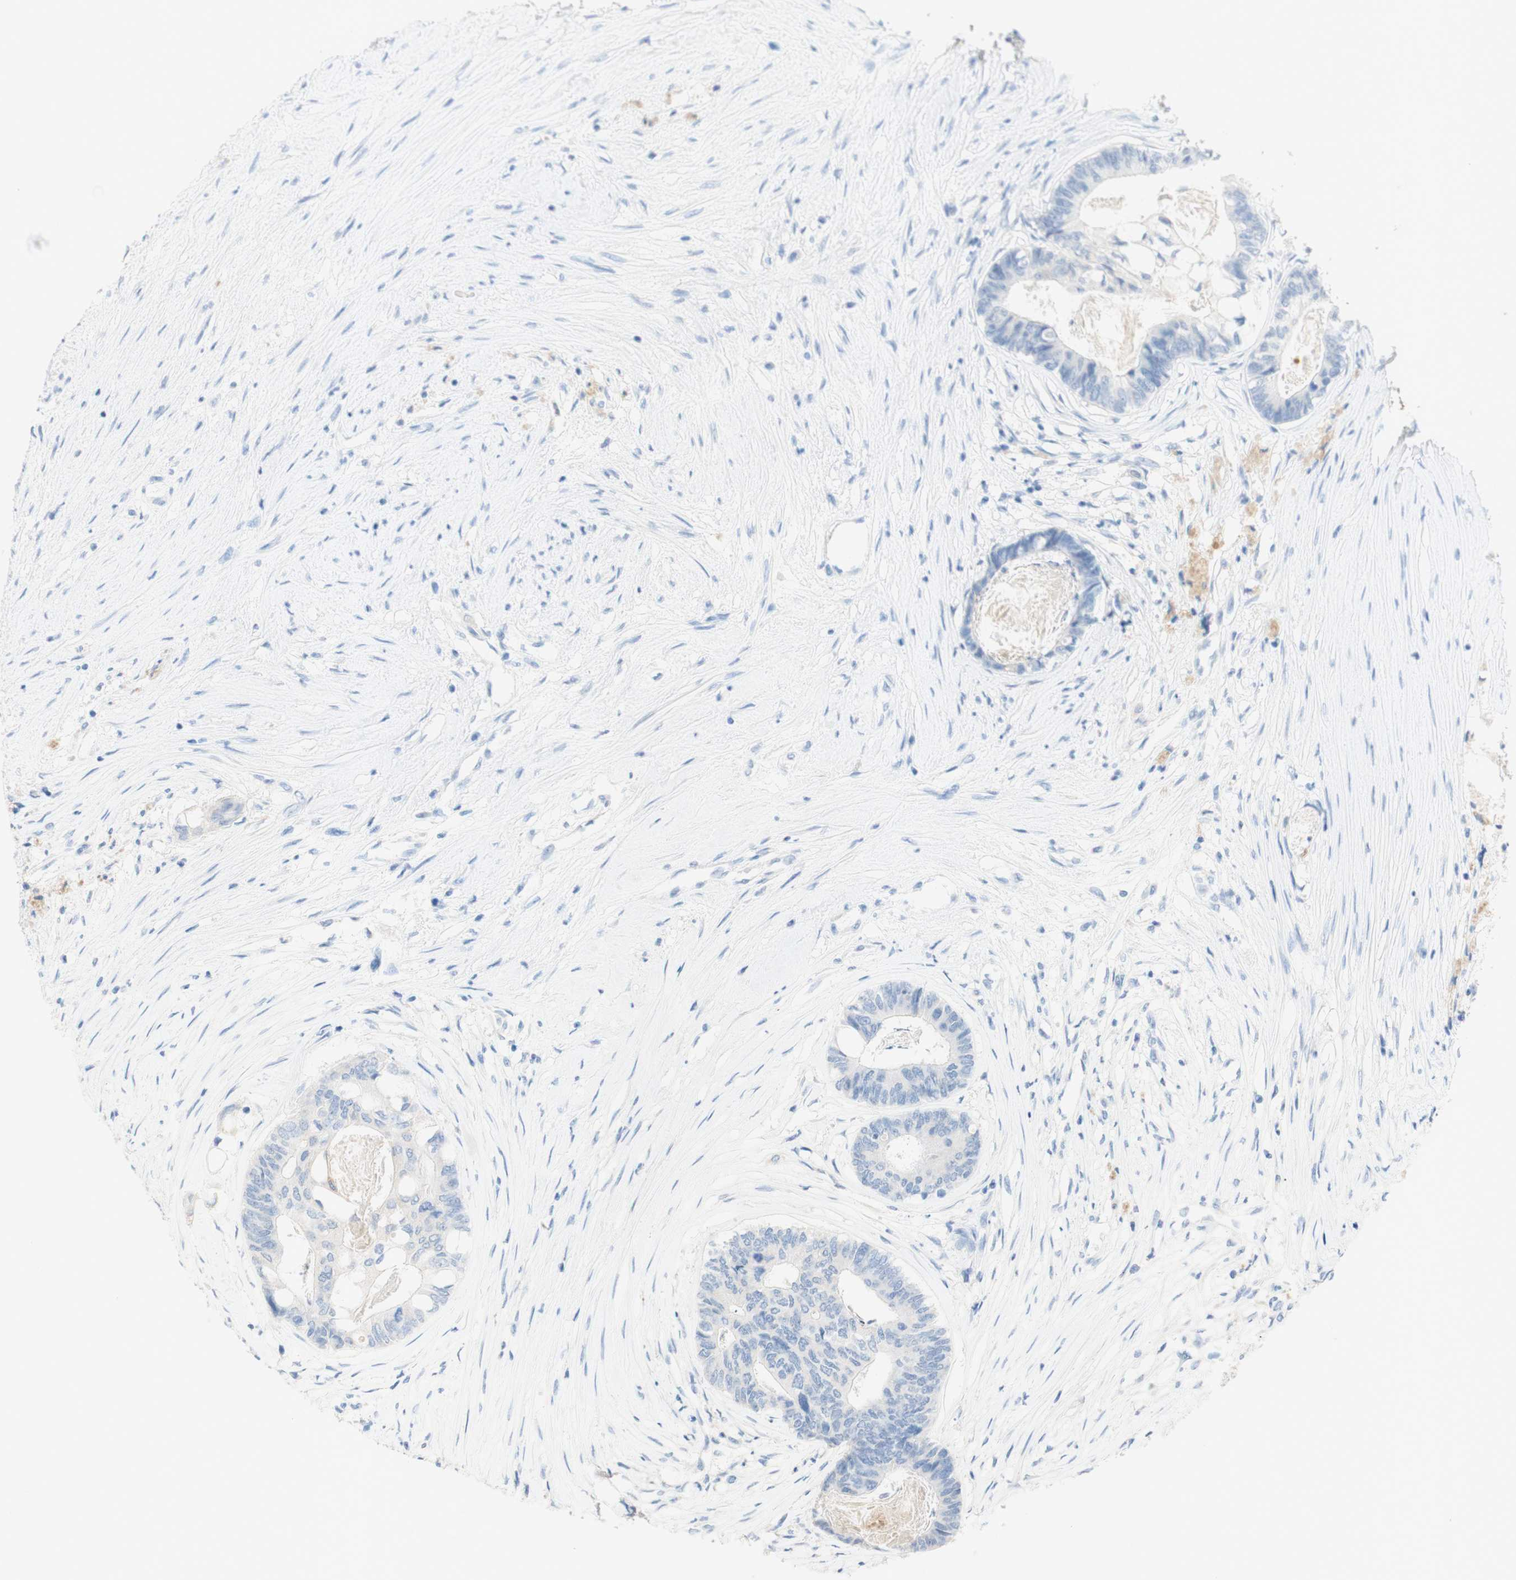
{"staining": {"intensity": "negative", "quantity": "none", "location": "none"}, "tissue": "colorectal cancer", "cell_type": "Tumor cells", "image_type": "cancer", "snomed": [{"axis": "morphology", "description": "Adenocarcinoma, NOS"}, {"axis": "topography", "description": "Rectum"}], "caption": "High power microscopy image of an immunohistochemistry (IHC) histopathology image of adenocarcinoma (colorectal), revealing no significant positivity in tumor cells.", "gene": "POLR2J3", "patient": {"sex": "male", "age": 63}}